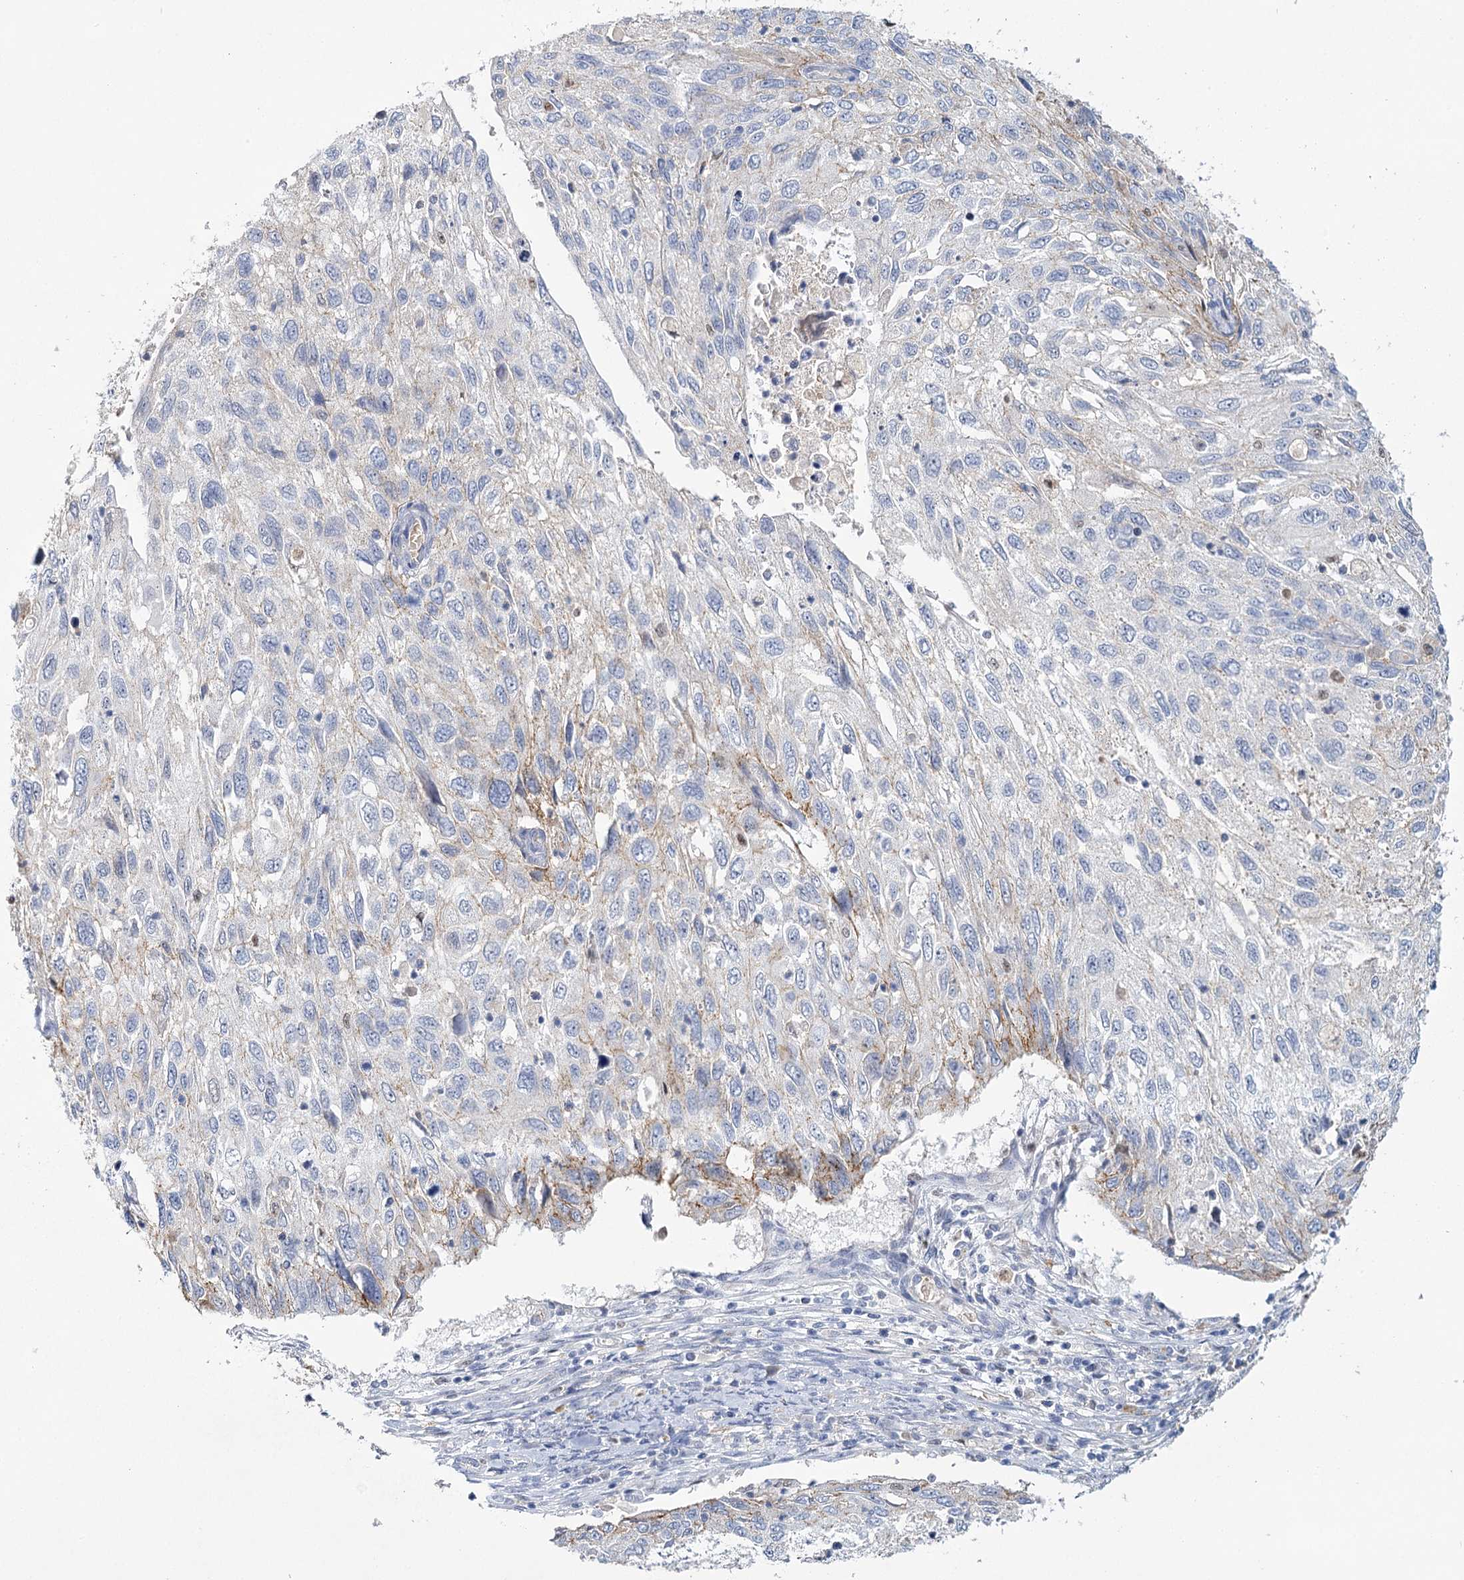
{"staining": {"intensity": "weak", "quantity": "<25%", "location": "cytoplasmic/membranous"}, "tissue": "cervical cancer", "cell_type": "Tumor cells", "image_type": "cancer", "snomed": [{"axis": "morphology", "description": "Squamous cell carcinoma, NOS"}, {"axis": "topography", "description": "Cervix"}], "caption": "The immunohistochemistry (IHC) image has no significant staining in tumor cells of cervical cancer tissue.", "gene": "IGSF3", "patient": {"sex": "female", "age": 70}}